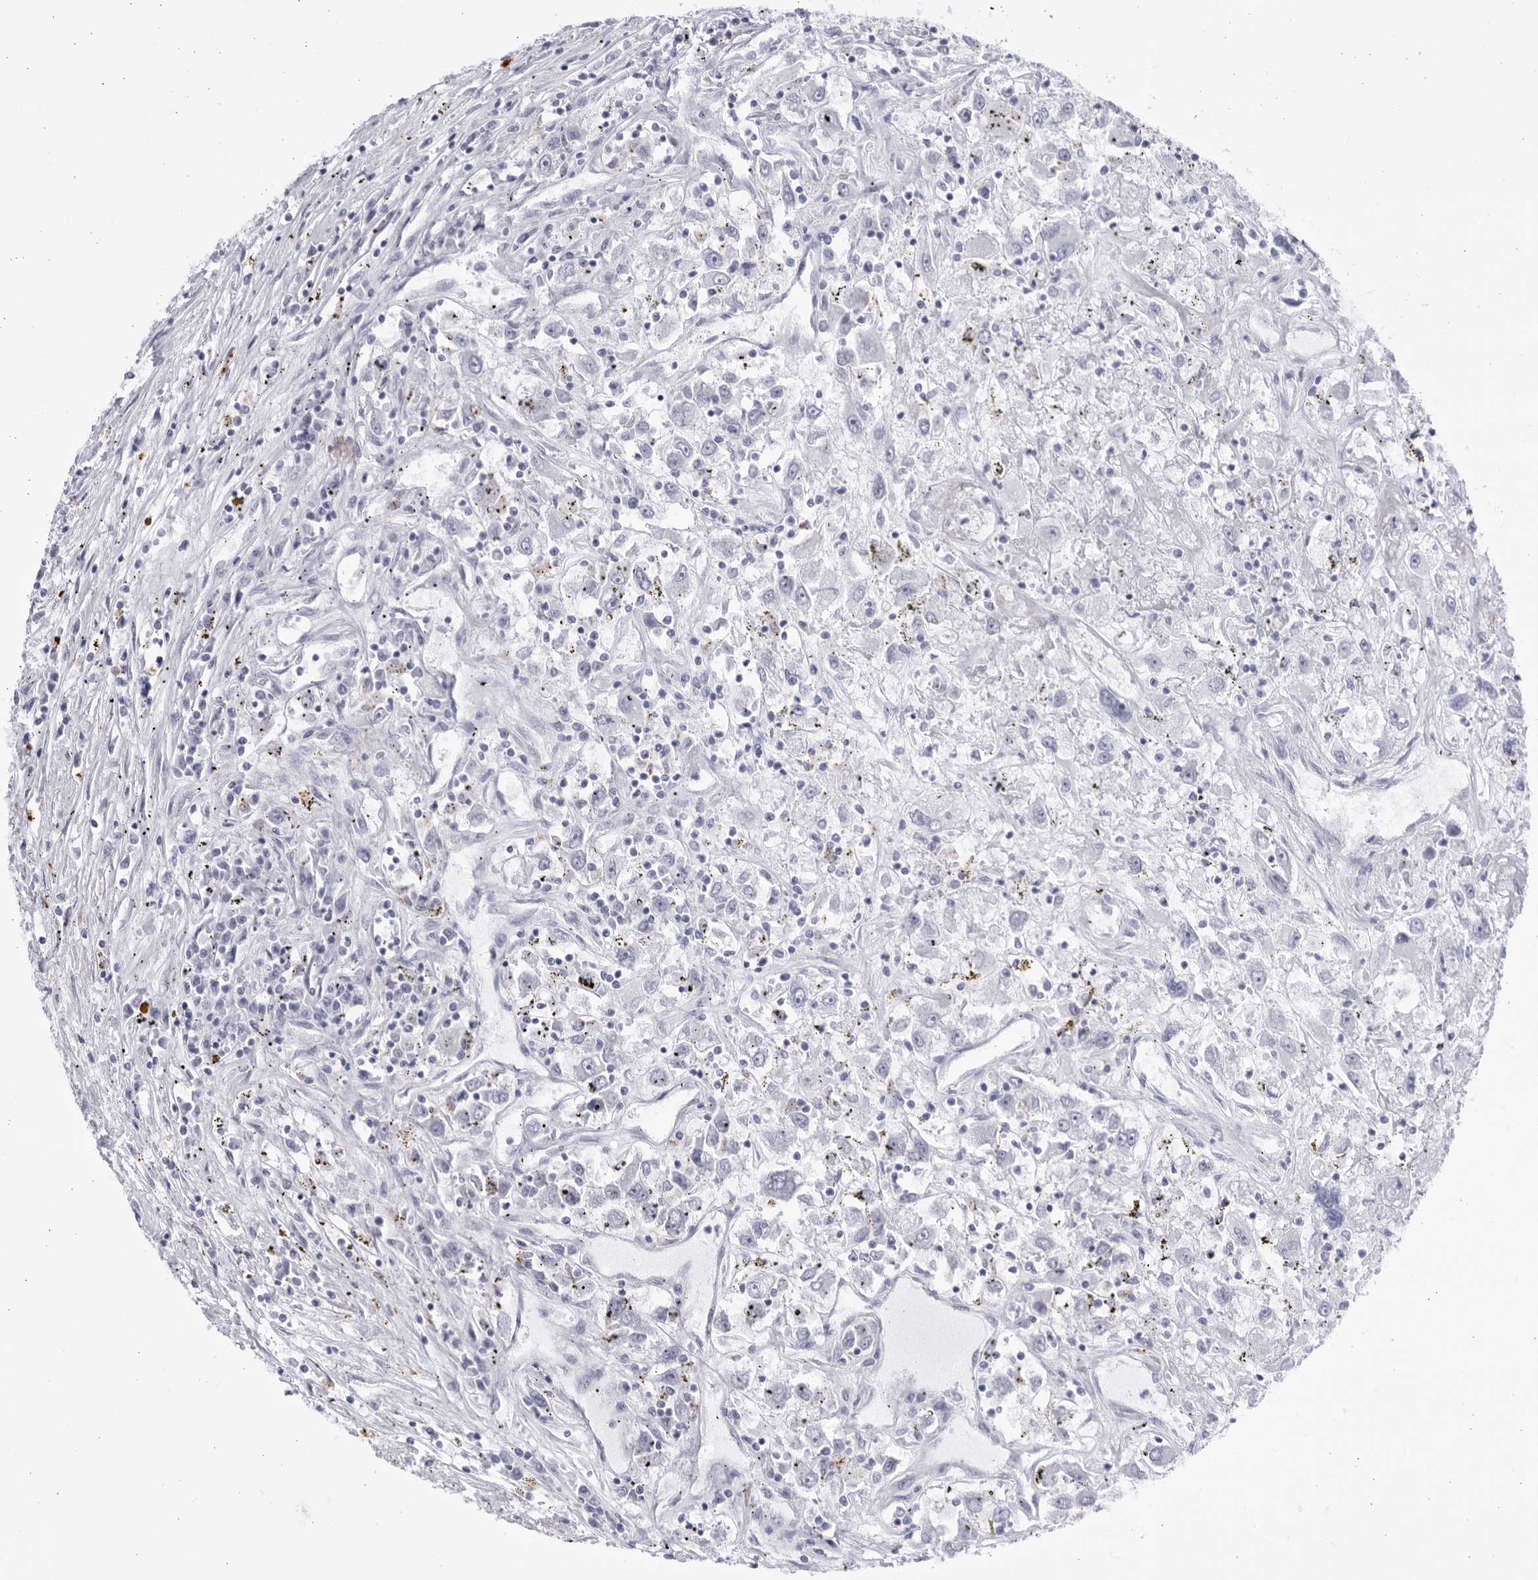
{"staining": {"intensity": "negative", "quantity": "none", "location": "none"}, "tissue": "renal cancer", "cell_type": "Tumor cells", "image_type": "cancer", "snomed": [{"axis": "morphology", "description": "Adenocarcinoma, NOS"}, {"axis": "topography", "description": "Kidney"}], "caption": "High magnification brightfield microscopy of adenocarcinoma (renal) stained with DAB (3,3'-diaminobenzidine) (brown) and counterstained with hematoxylin (blue): tumor cells show no significant positivity.", "gene": "CCDC181", "patient": {"sex": "female", "age": 52}}